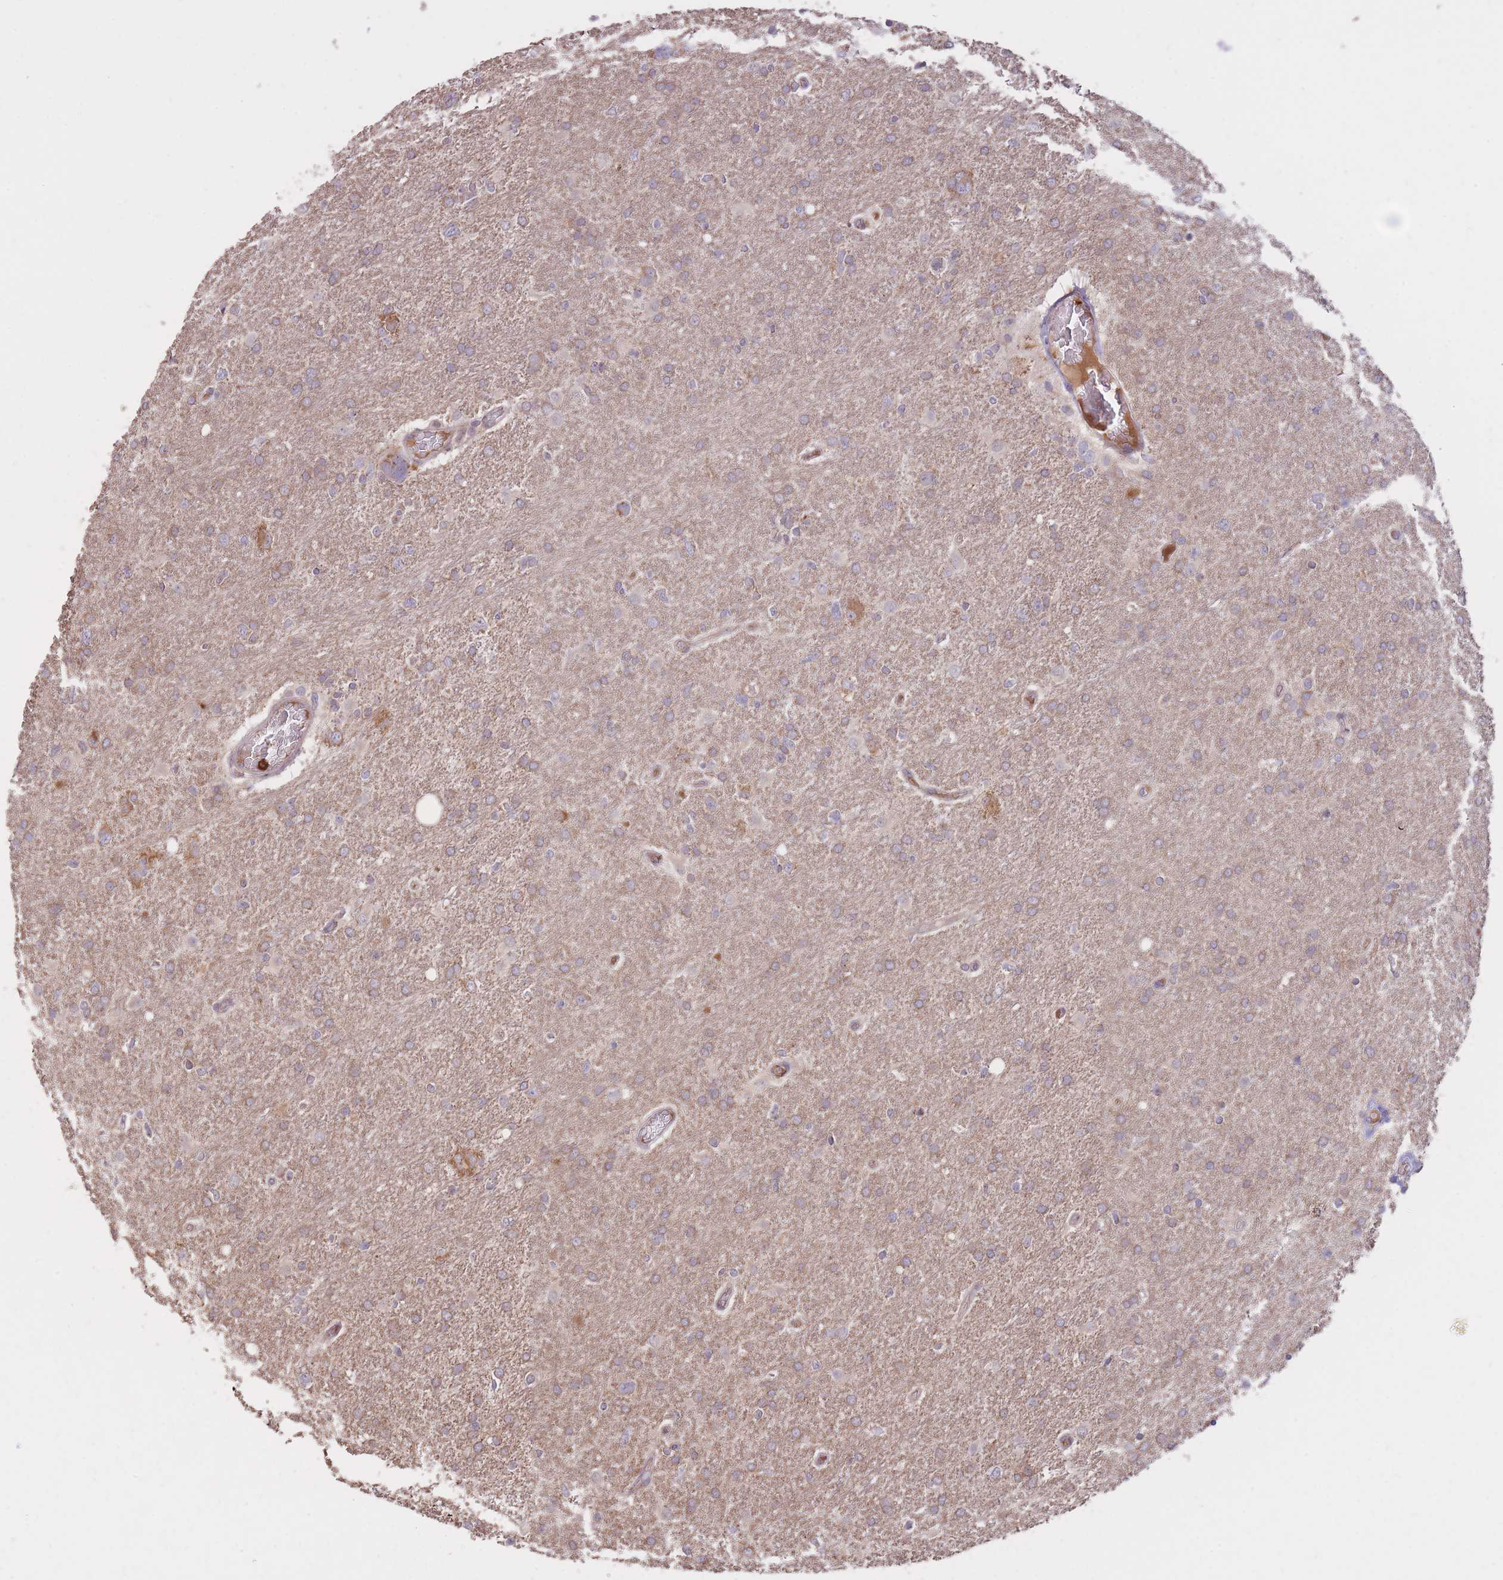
{"staining": {"intensity": "moderate", "quantity": "<25%", "location": "cytoplasmic/membranous"}, "tissue": "glioma", "cell_type": "Tumor cells", "image_type": "cancer", "snomed": [{"axis": "morphology", "description": "Glioma, malignant, High grade"}, {"axis": "topography", "description": "Brain"}], "caption": "Human malignant high-grade glioma stained for a protein (brown) reveals moderate cytoplasmic/membranous positive expression in about <25% of tumor cells.", "gene": "IGF2BP2", "patient": {"sex": "male", "age": 61}}